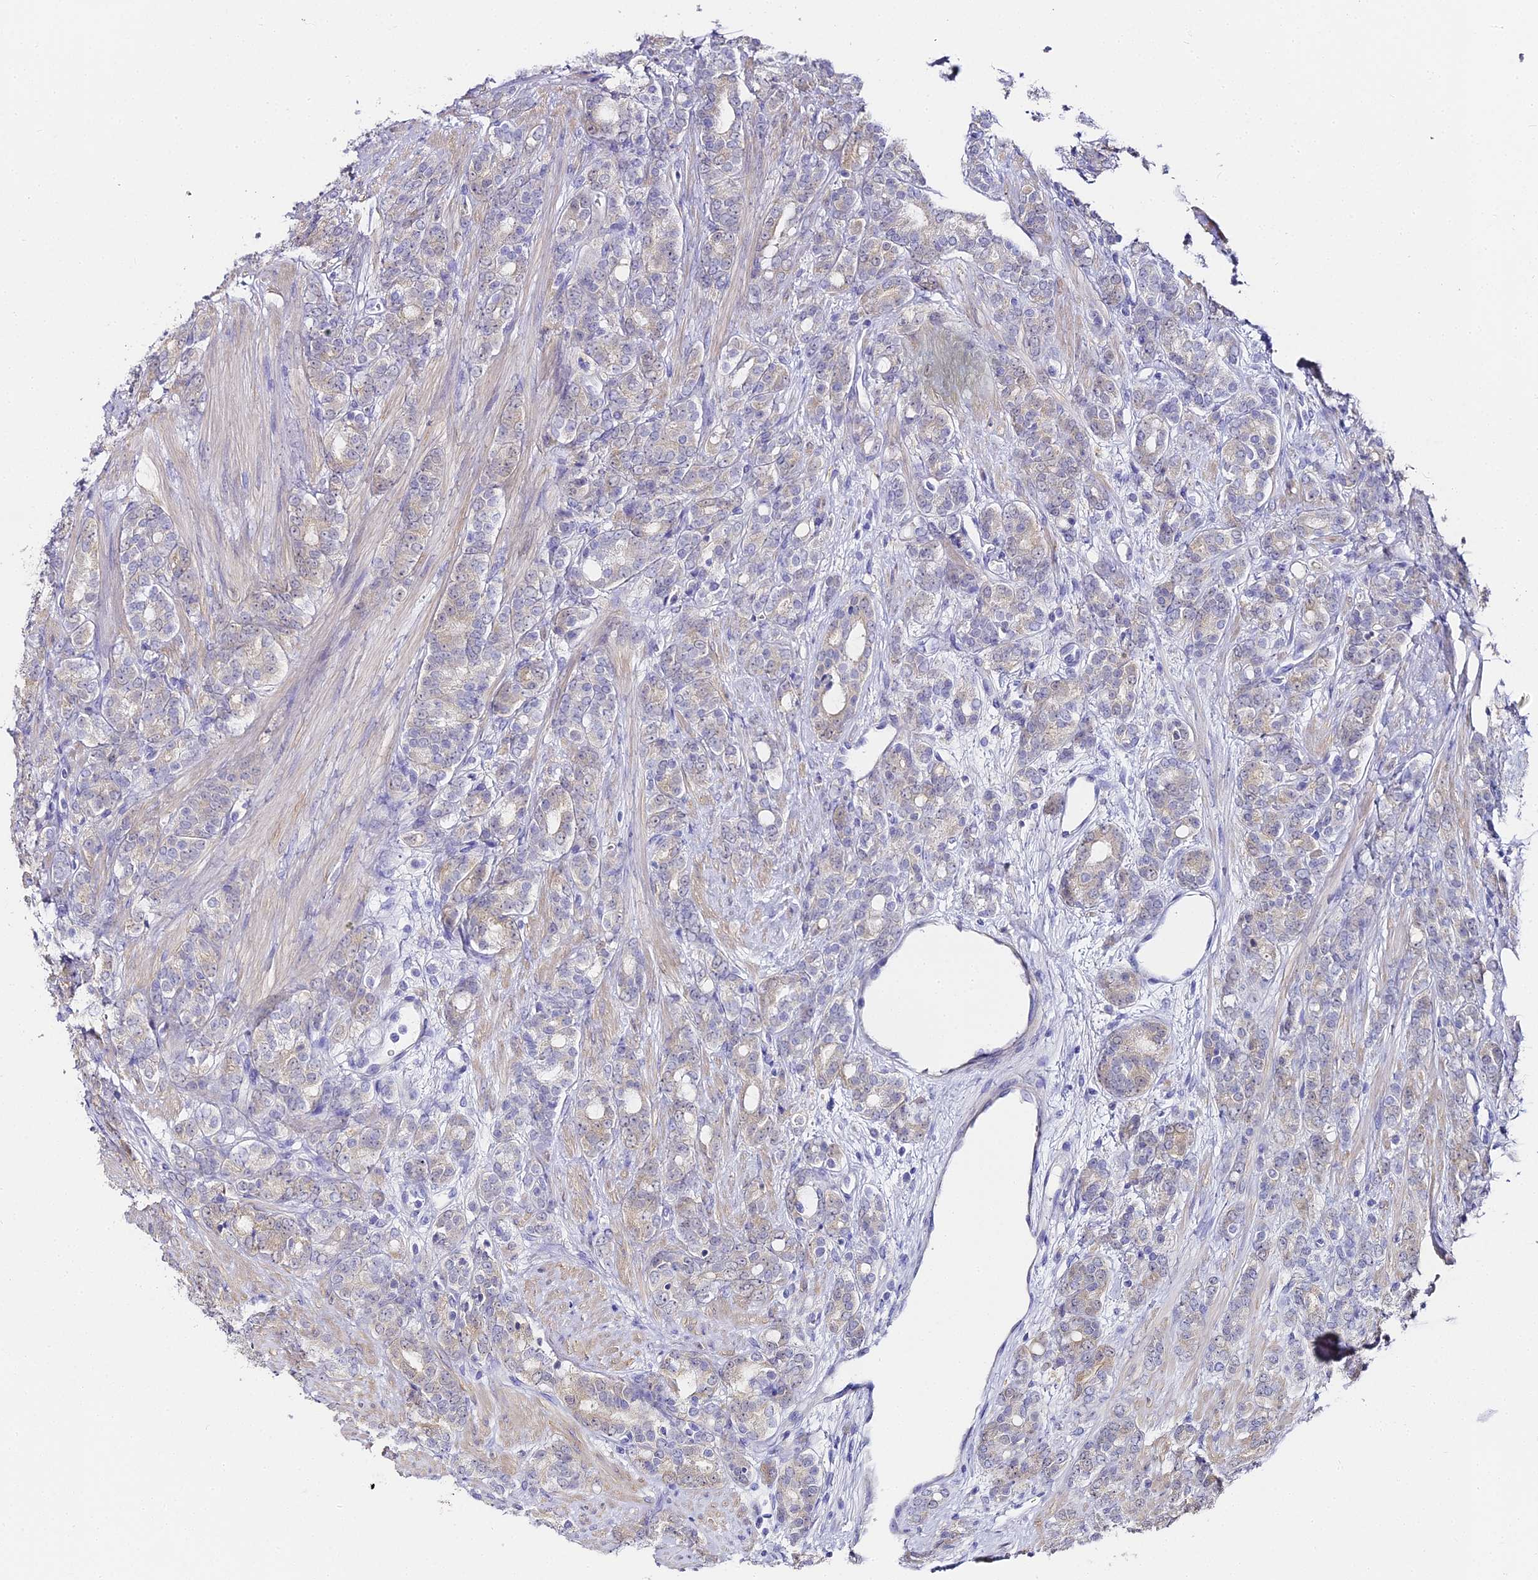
{"staining": {"intensity": "weak", "quantity": "25%-75%", "location": "cytoplasmic/membranous"}, "tissue": "prostate cancer", "cell_type": "Tumor cells", "image_type": "cancer", "snomed": [{"axis": "morphology", "description": "Adenocarcinoma, High grade"}, {"axis": "topography", "description": "Prostate"}], "caption": "Brown immunohistochemical staining in adenocarcinoma (high-grade) (prostate) shows weak cytoplasmic/membranous staining in approximately 25%-75% of tumor cells. (DAB (3,3'-diaminobenzidine) IHC, brown staining for protein, blue staining for nuclei).", "gene": "ABHD14A-ACY1", "patient": {"sex": "male", "age": 62}}